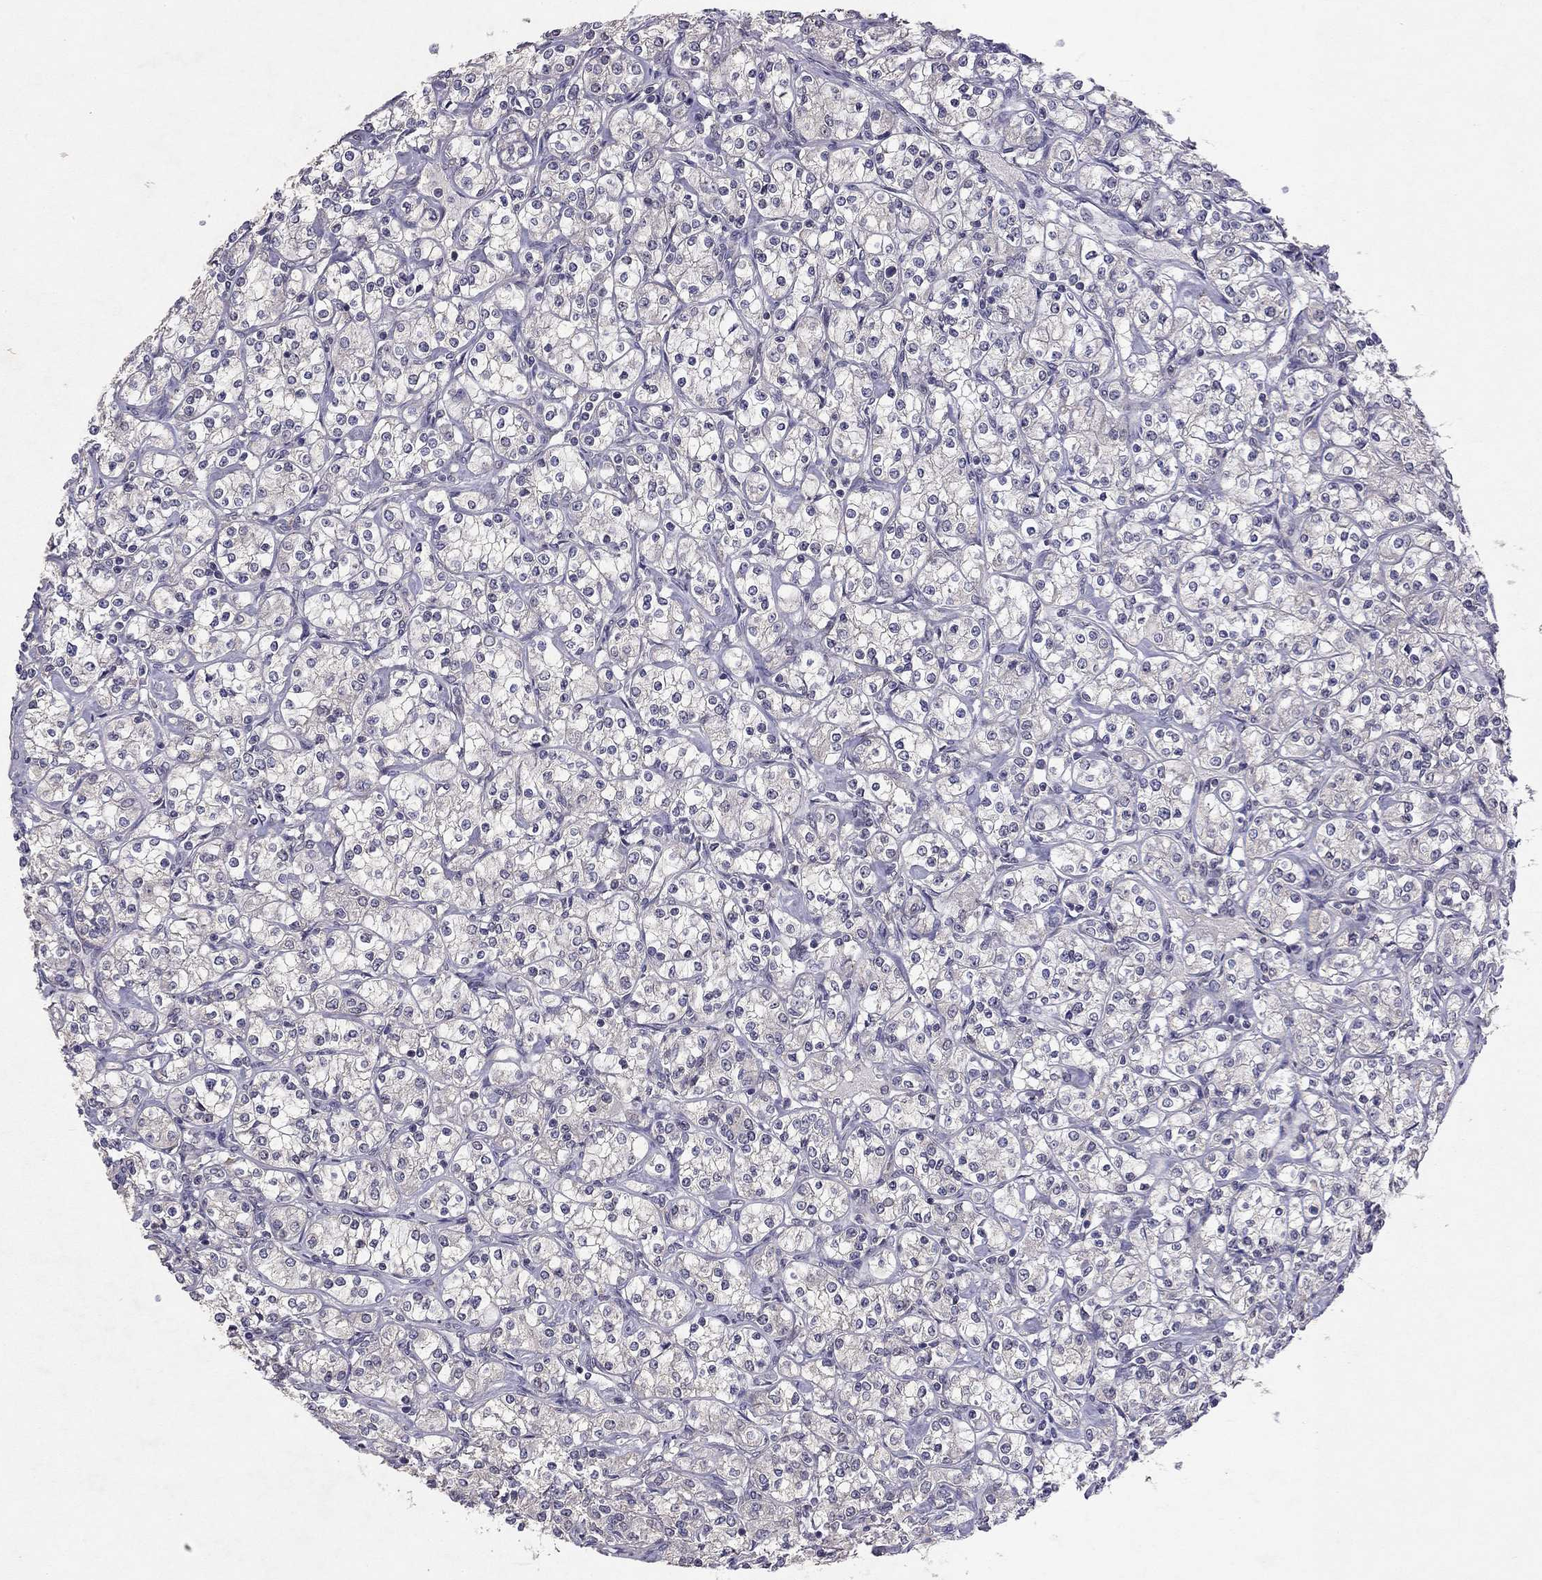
{"staining": {"intensity": "negative", "quantity": "none", "location": "none"}, "tissue": "renal cancer", "cell_type": "Tumor cells", "image_type": "cancer", "snomed": [{"axis": "morphology", "description": "Adenocarcinoma, NOS"}, {"axis": "topography", "description": "Kidney"}], "caption": "DAB (3,3'-diaminobenzidine) immunohistochemical staining of human adenocarcinoma (renal) demonstrates no significant expression in tumor cells.", "gene": "ESR2", "patient": {"sex": "male", "age": 77}}